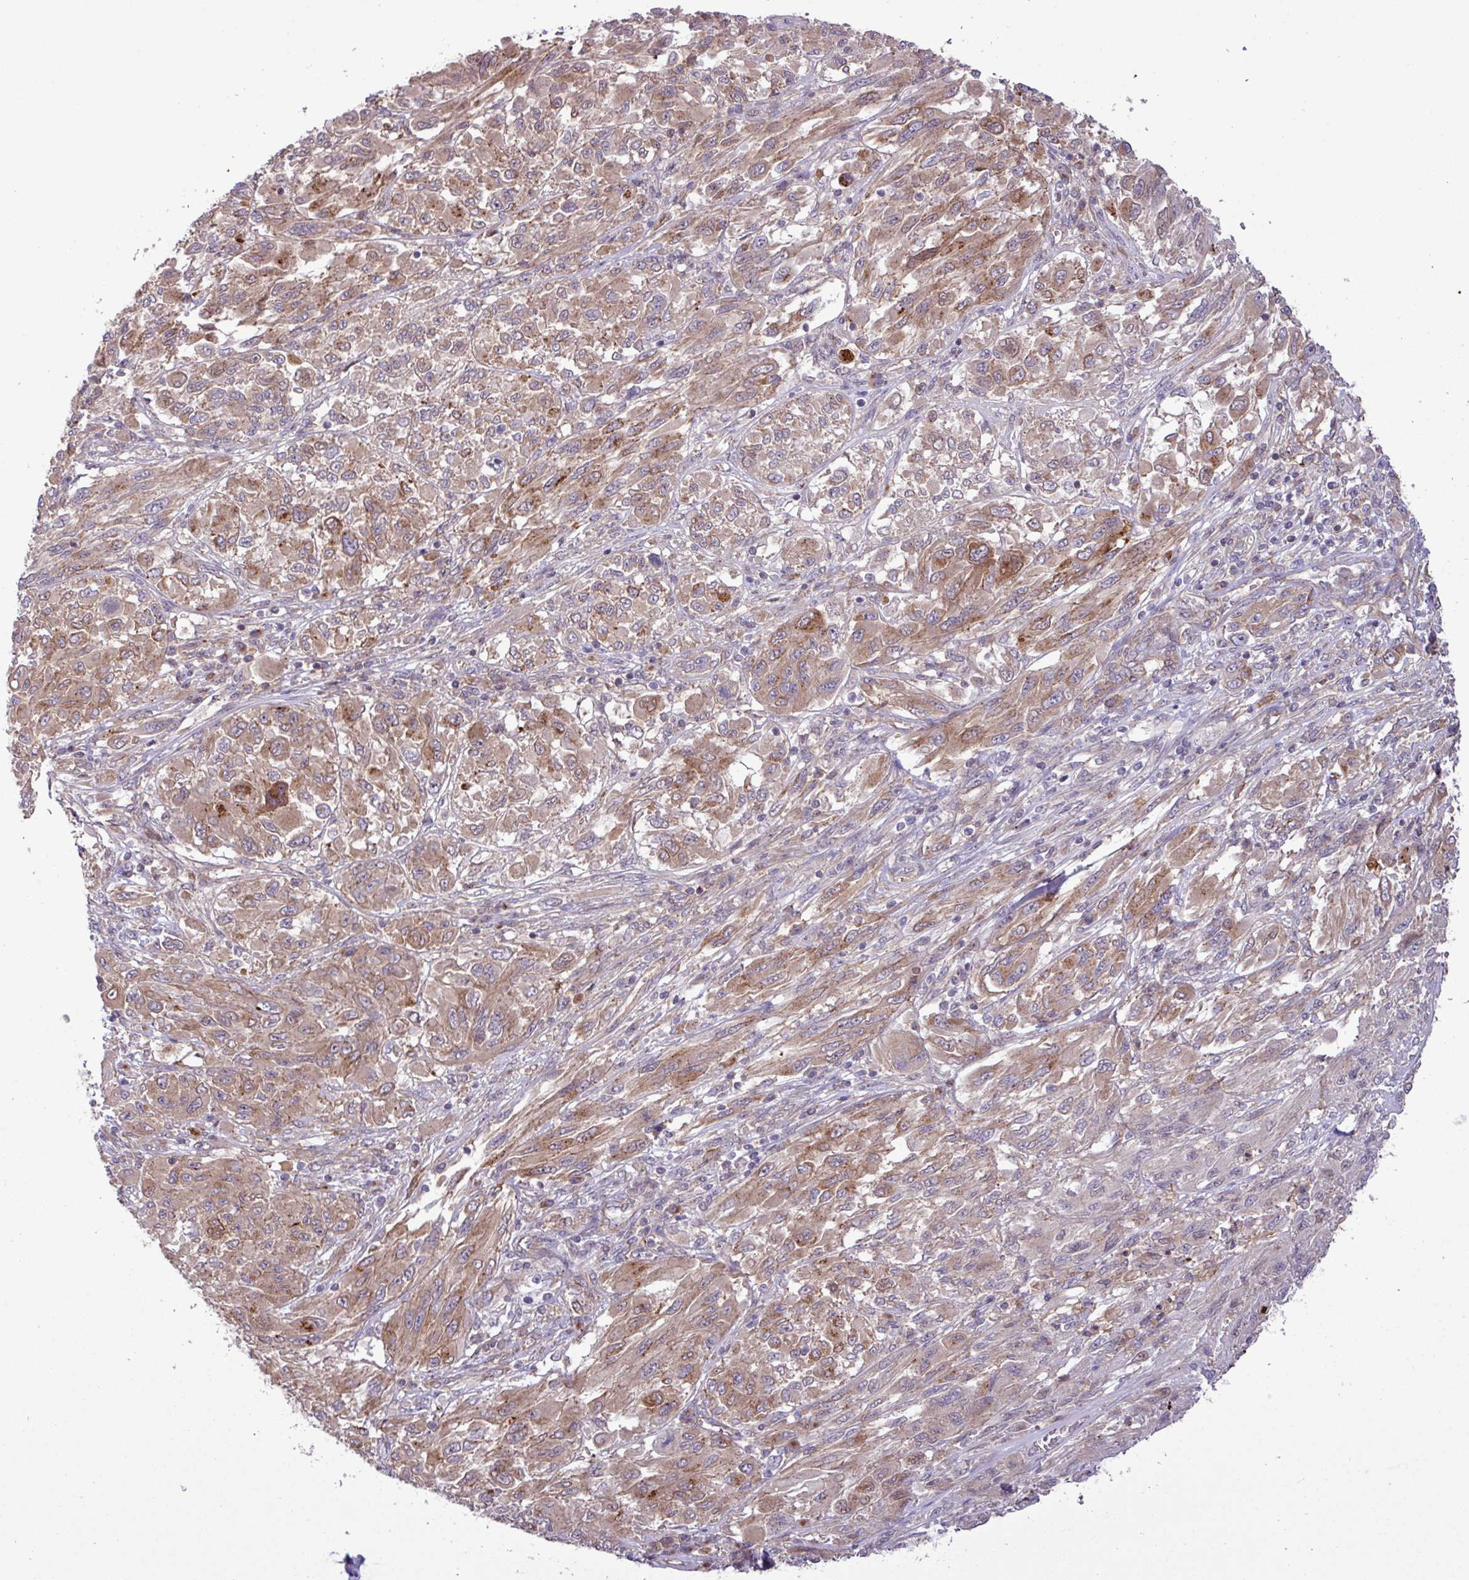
{"staining": {"intensity": "moderate", "quantity": ">75%", "location": "cytoplasmic/membranous"}, "tissue": "melanoma", "cell_type": "Tumor cells", "image_type": "cancer", "snomed": [{"axis": "morphology", "description": "Malignant melanoma, NOS"}, {"axis": "topography", "description": "Skin"}], "caption": "There is medium levels of moderate cytoplasmic/membranous expression in tumor cells of malignant melanoma, as demonstrated by immunohistochemical staining (brown color).", "gene": "CNTRL", "patient": {"sex": "female", "age": 91}}